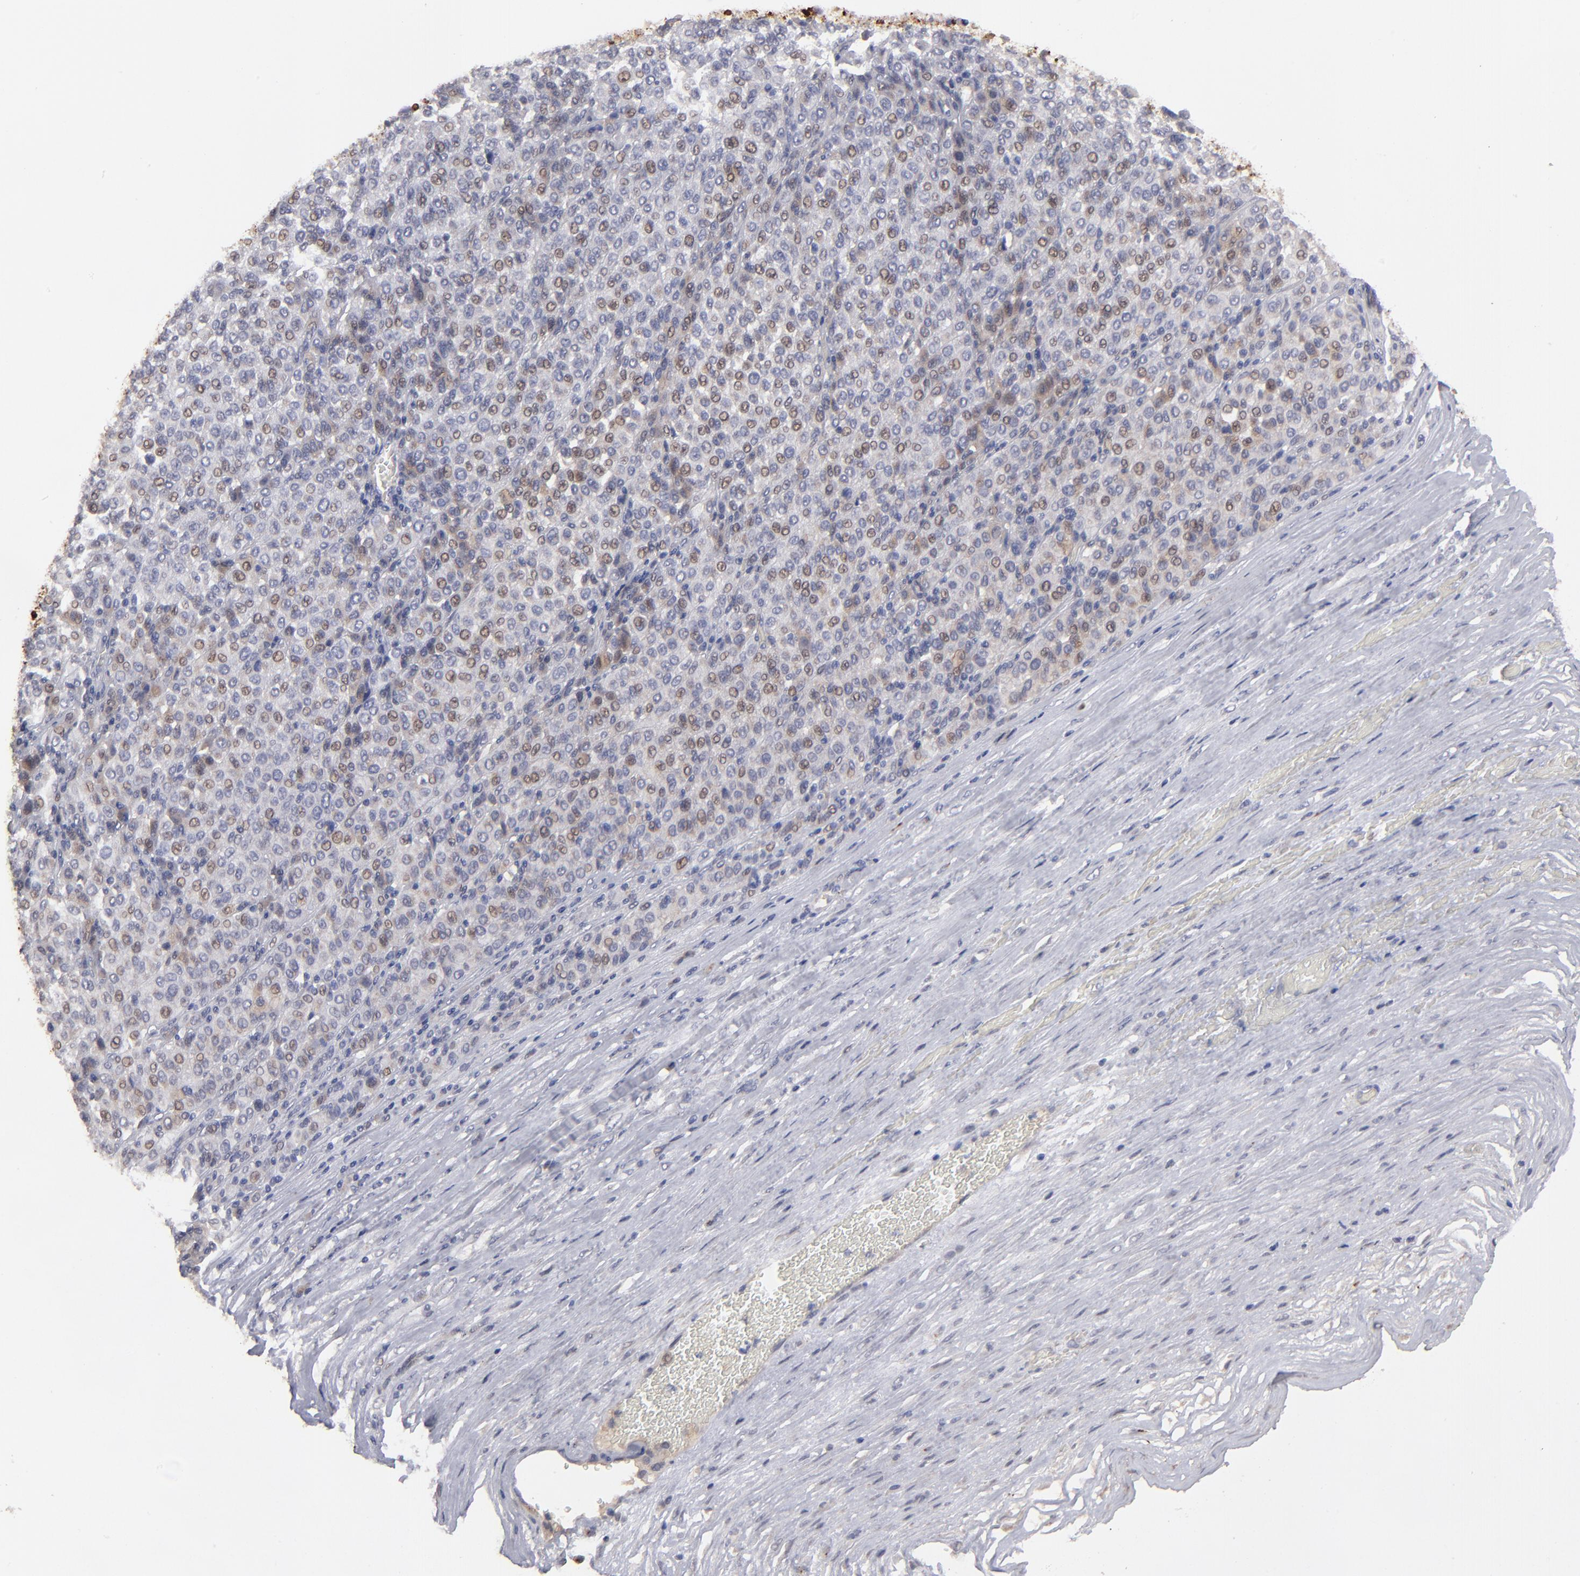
{"staining": {"intensity": "weak", "quantity": "25%-75%", "location": "nuclear"}, "tissue": "melanoma", "cell_type": "Tumor cells", "image_type": "cancer", "snomed": [{"axis": "morphology", "description": "Malignant melanoma, Metastatic site"}, {"axis": "topography", "description": "Pancreas"}], "caption": "Immunohistochemistry (DAB) staining of human malignant melanoma (metastatic site) displays weak nuclear protein expression in approximately 25%-75% of tumor cells.", "gene": "GPM6B", "patient": {"sex": "female", "age": 30}}